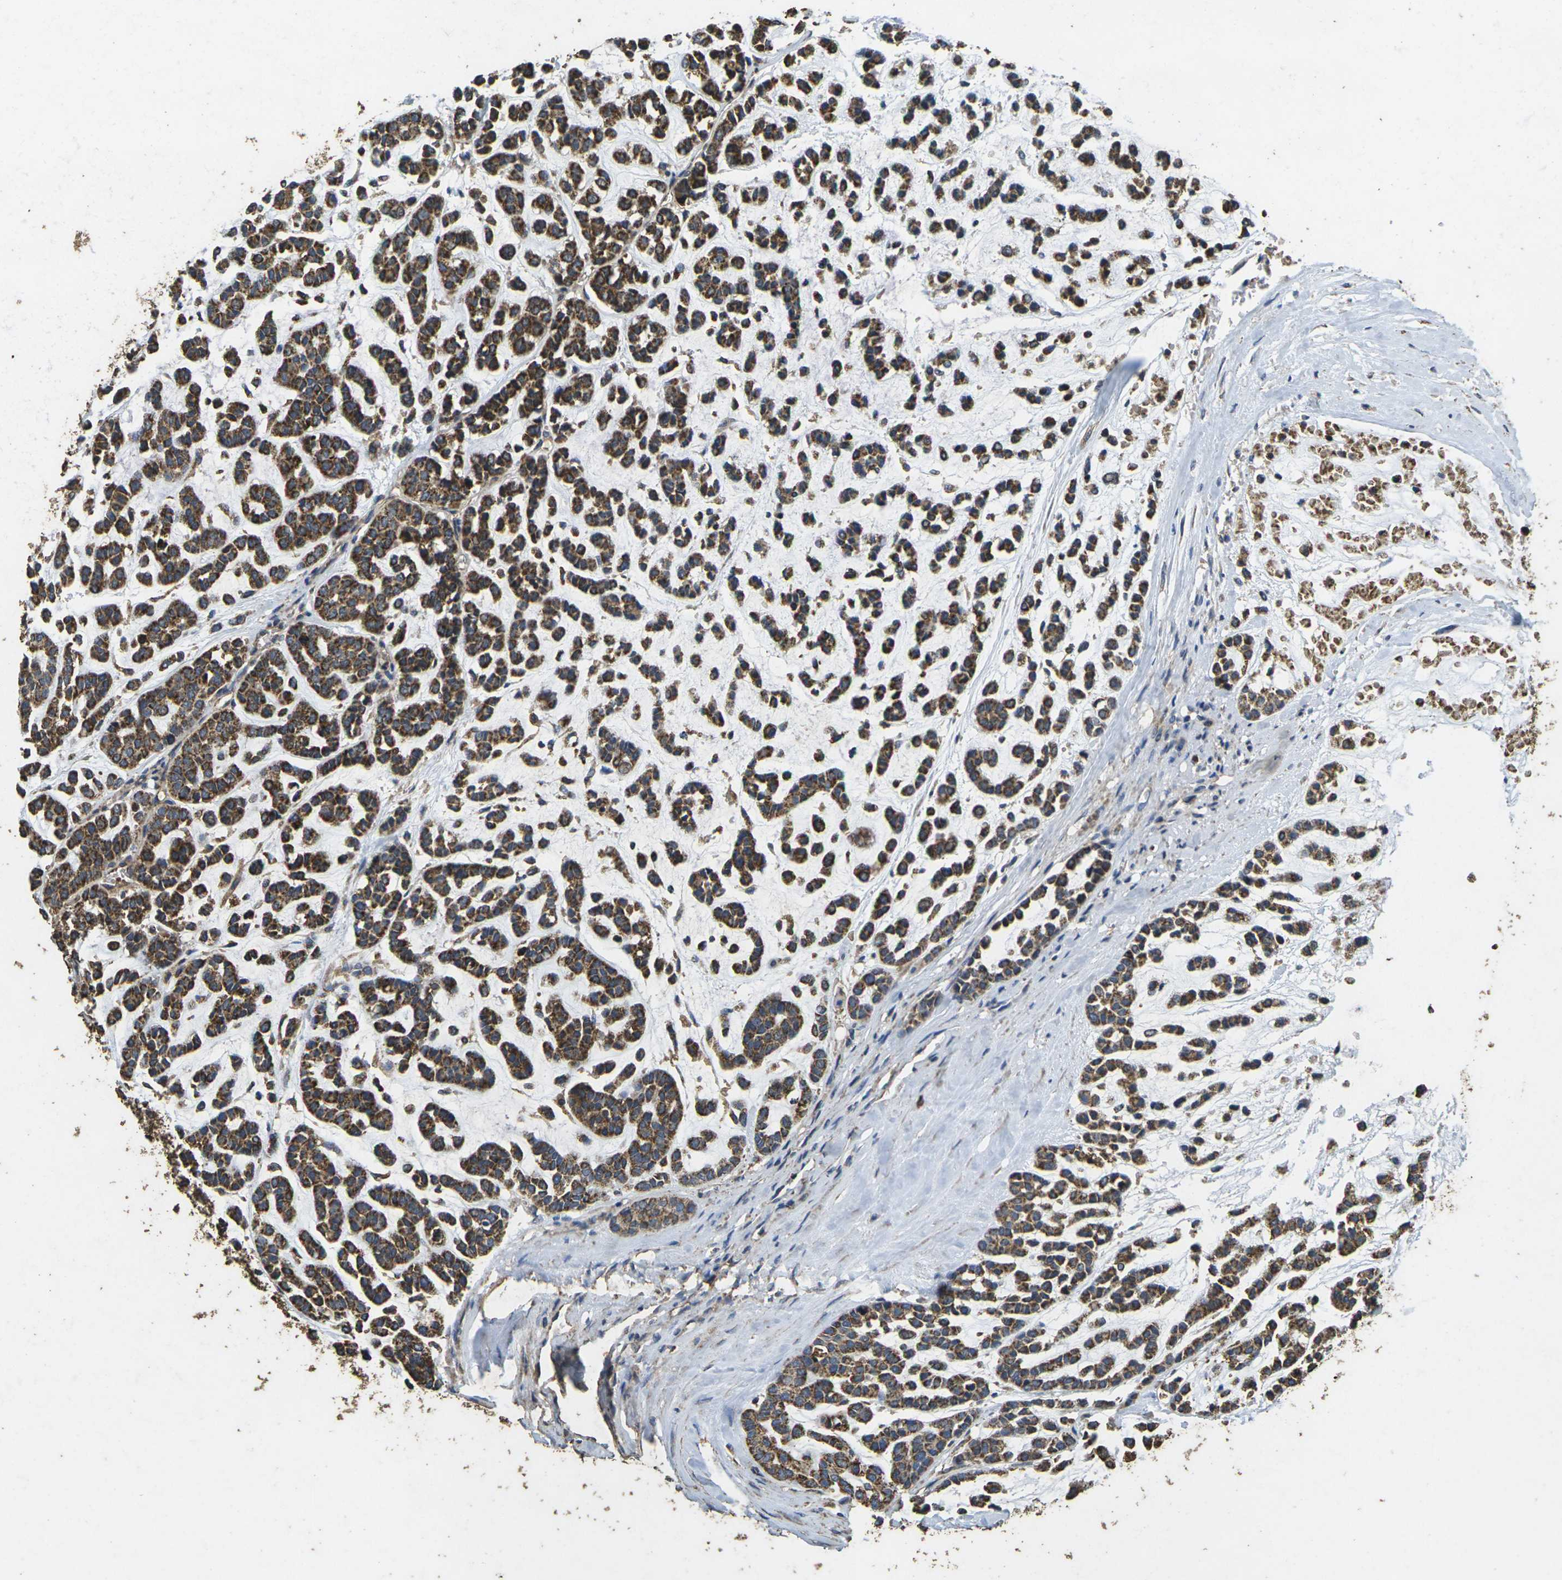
{"staining": {"intensity": "moderate", "quantity": ">75%", "location": "cytoplasmic/membranous"}, "tissue": "head and neck cancer", "cell_type": "Tumor cells", "image_type": "cancer", "snomed": [{"axis": "morphology", "description": "Adenocarcinoma, NOS"}, {"axis": "morphology", "description": "Adenoma, NOS"}, {"axis": "topography", "description": "Head-Neck"}], "caption": "Approximately >75% of tumor cells in human head and neck cancer display moderate cytoplasmic/membranous protein staining as visualized by brown immunohistochemical staining.", "gene": "MAPK11", "patient": {"sex": "female", "age": 55}}